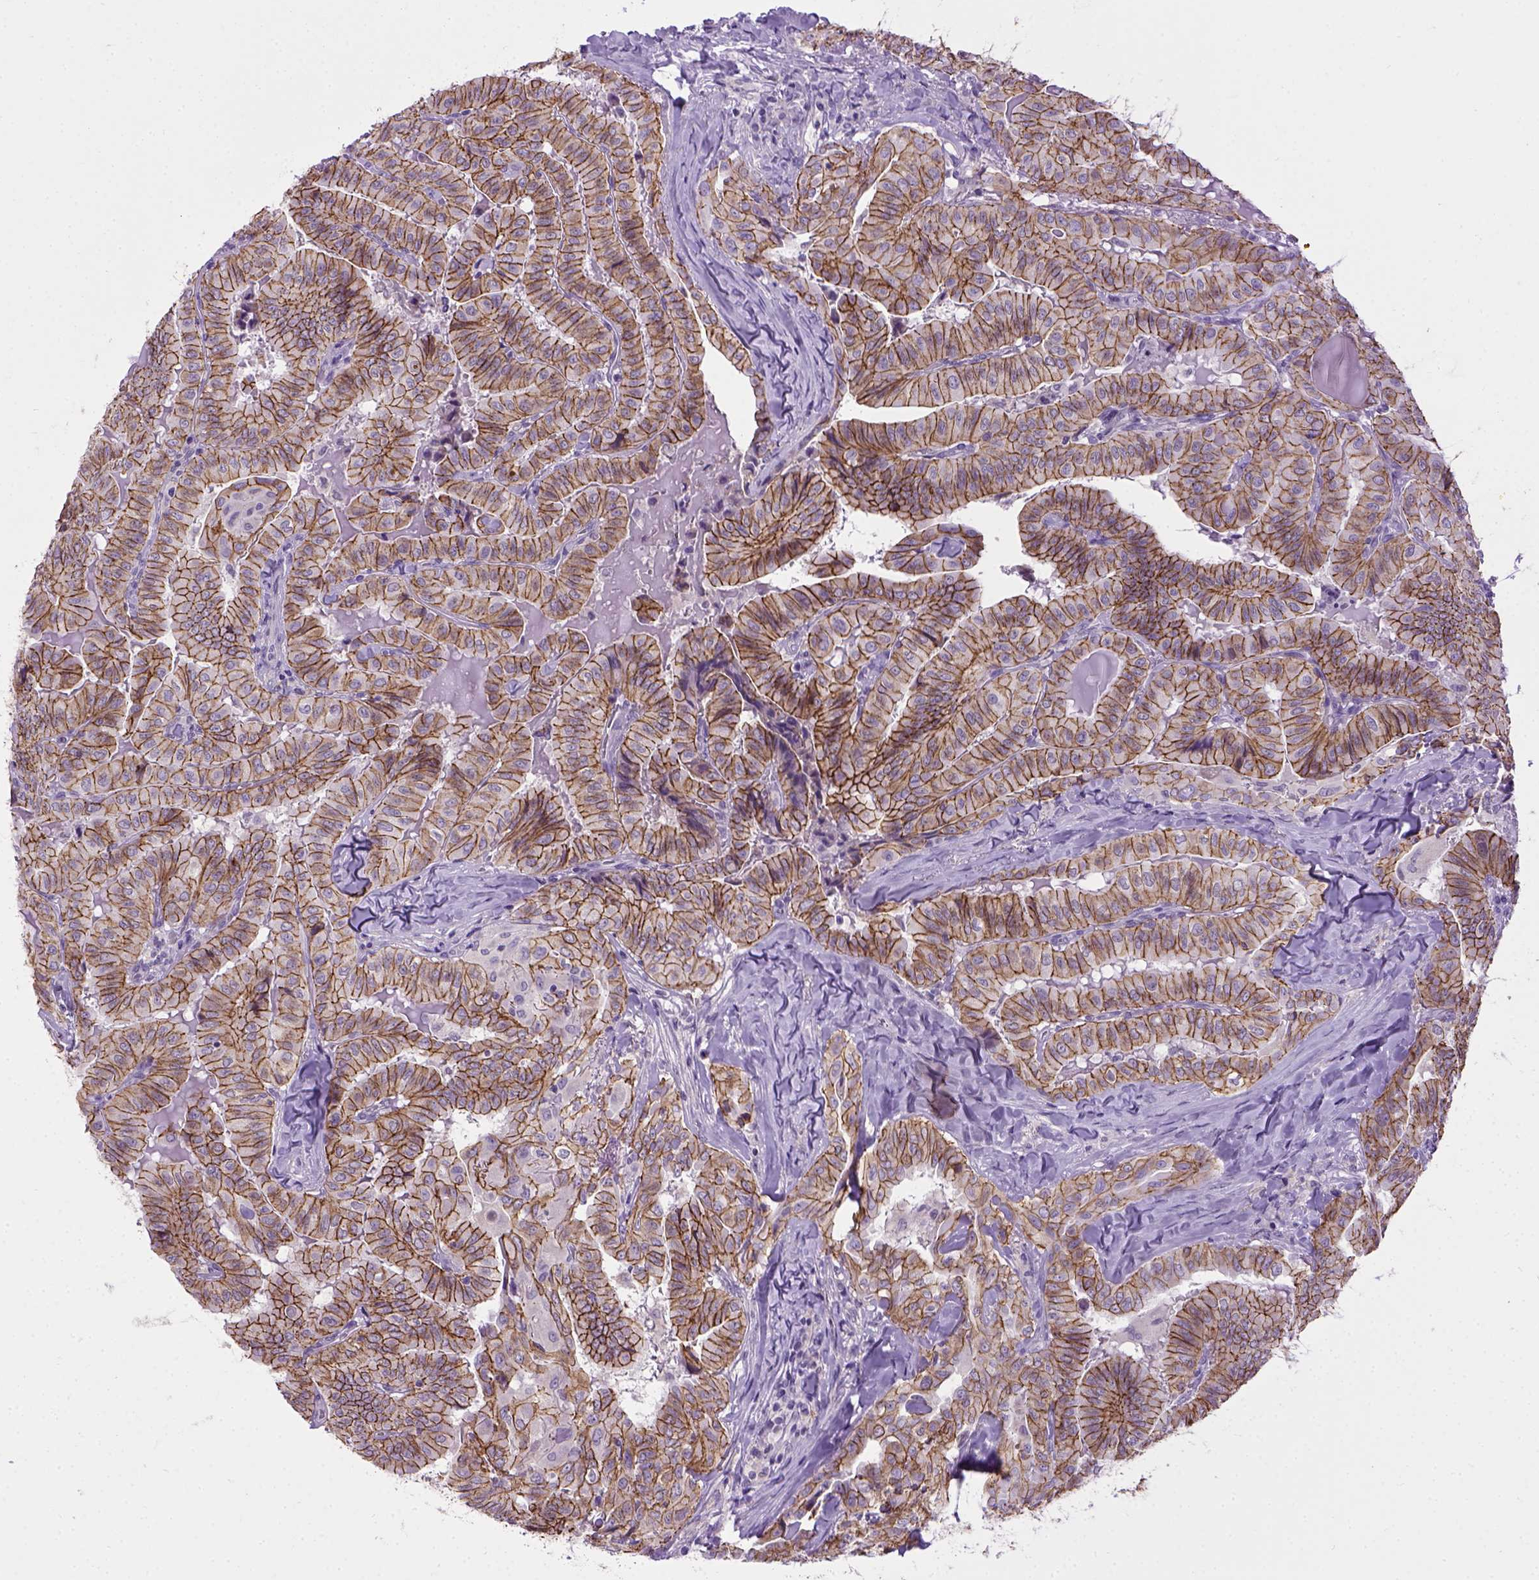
{"staining": {"intensity": "strong", "quantity": ">75%", "location": "cytoplasmic/membranous"}, "tissue": "thyroid cancer", "cell_type": "Tumor cells", "image_type": "cancer", "snomed": [{"axis": "morphology", "description": "Papillary adenocarcinoma, NOS"}, {"axis": "topography", "description": "Thyroid gland"}], "caption": "The image exhibits staining of thyroid cancer (papillary adenocarcinoma), revealing strong cytoplasmic/membranous protein expression (brown color) within tumor cells.", "gene": "CDH1", "patient": {"sex": "female", "age": 68}}